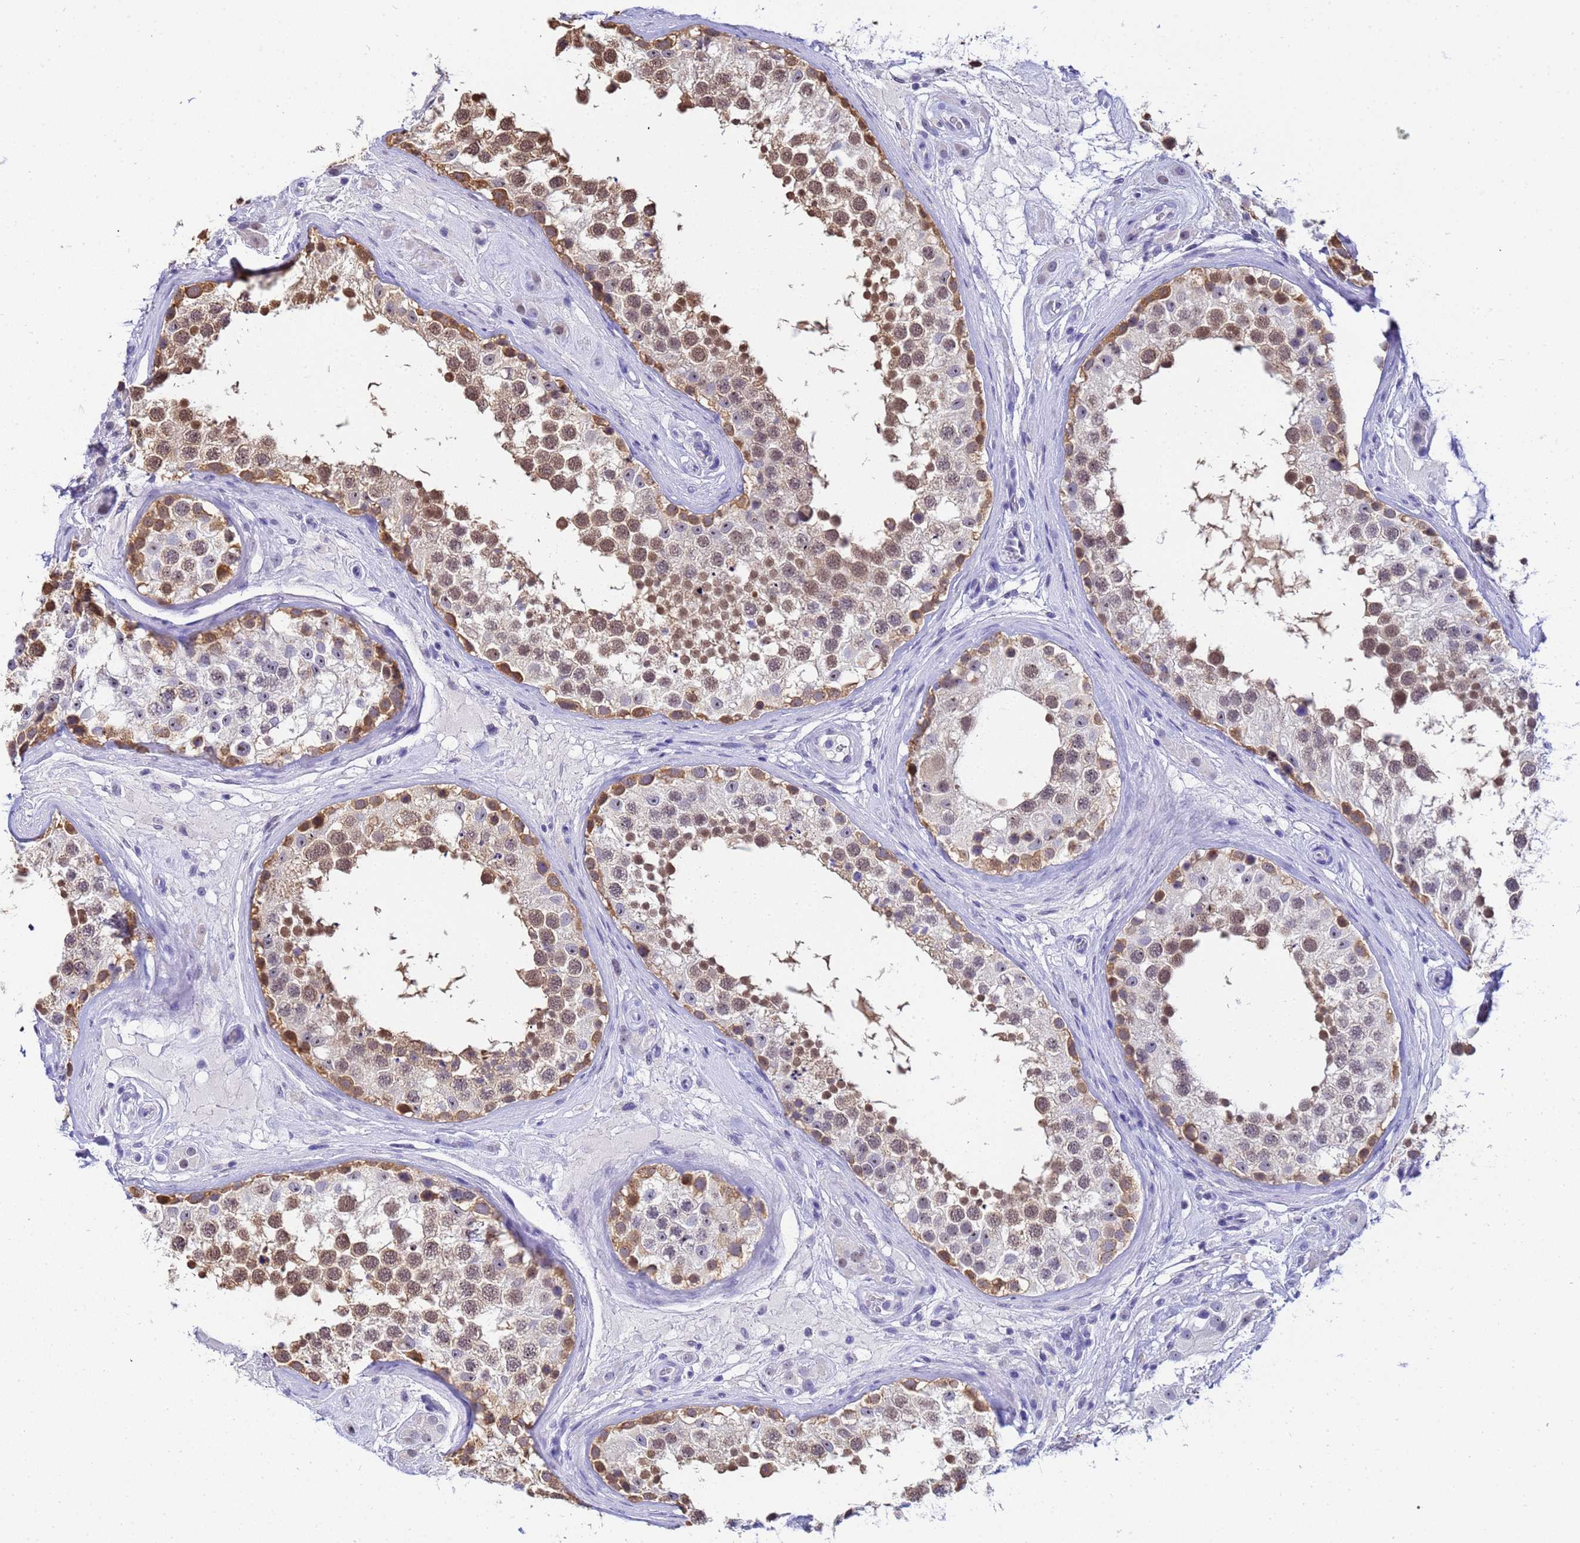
{"staining": {"intensity": "moderate", "quantity": ">75%", "location": "cytoplasmic/membranous,nuclear"}, "tissue": "testis", "cell_type": "Cells in seminiferous ducts", "image_type": "normal", "snomed": [{"axis": "morphology", "description": "Normal tissue, NOS"}, {"axis": "topography", "description": "Testis"}], "caption": "Cells in seminiferous ducts demonstrate medium levels of moderate cytoplasmic/membranous,nuclear positivity in approximately >75% of cells in normal testis.", "gene": "ACTL6B", "patient": {"sex": "male", "age": 46}}